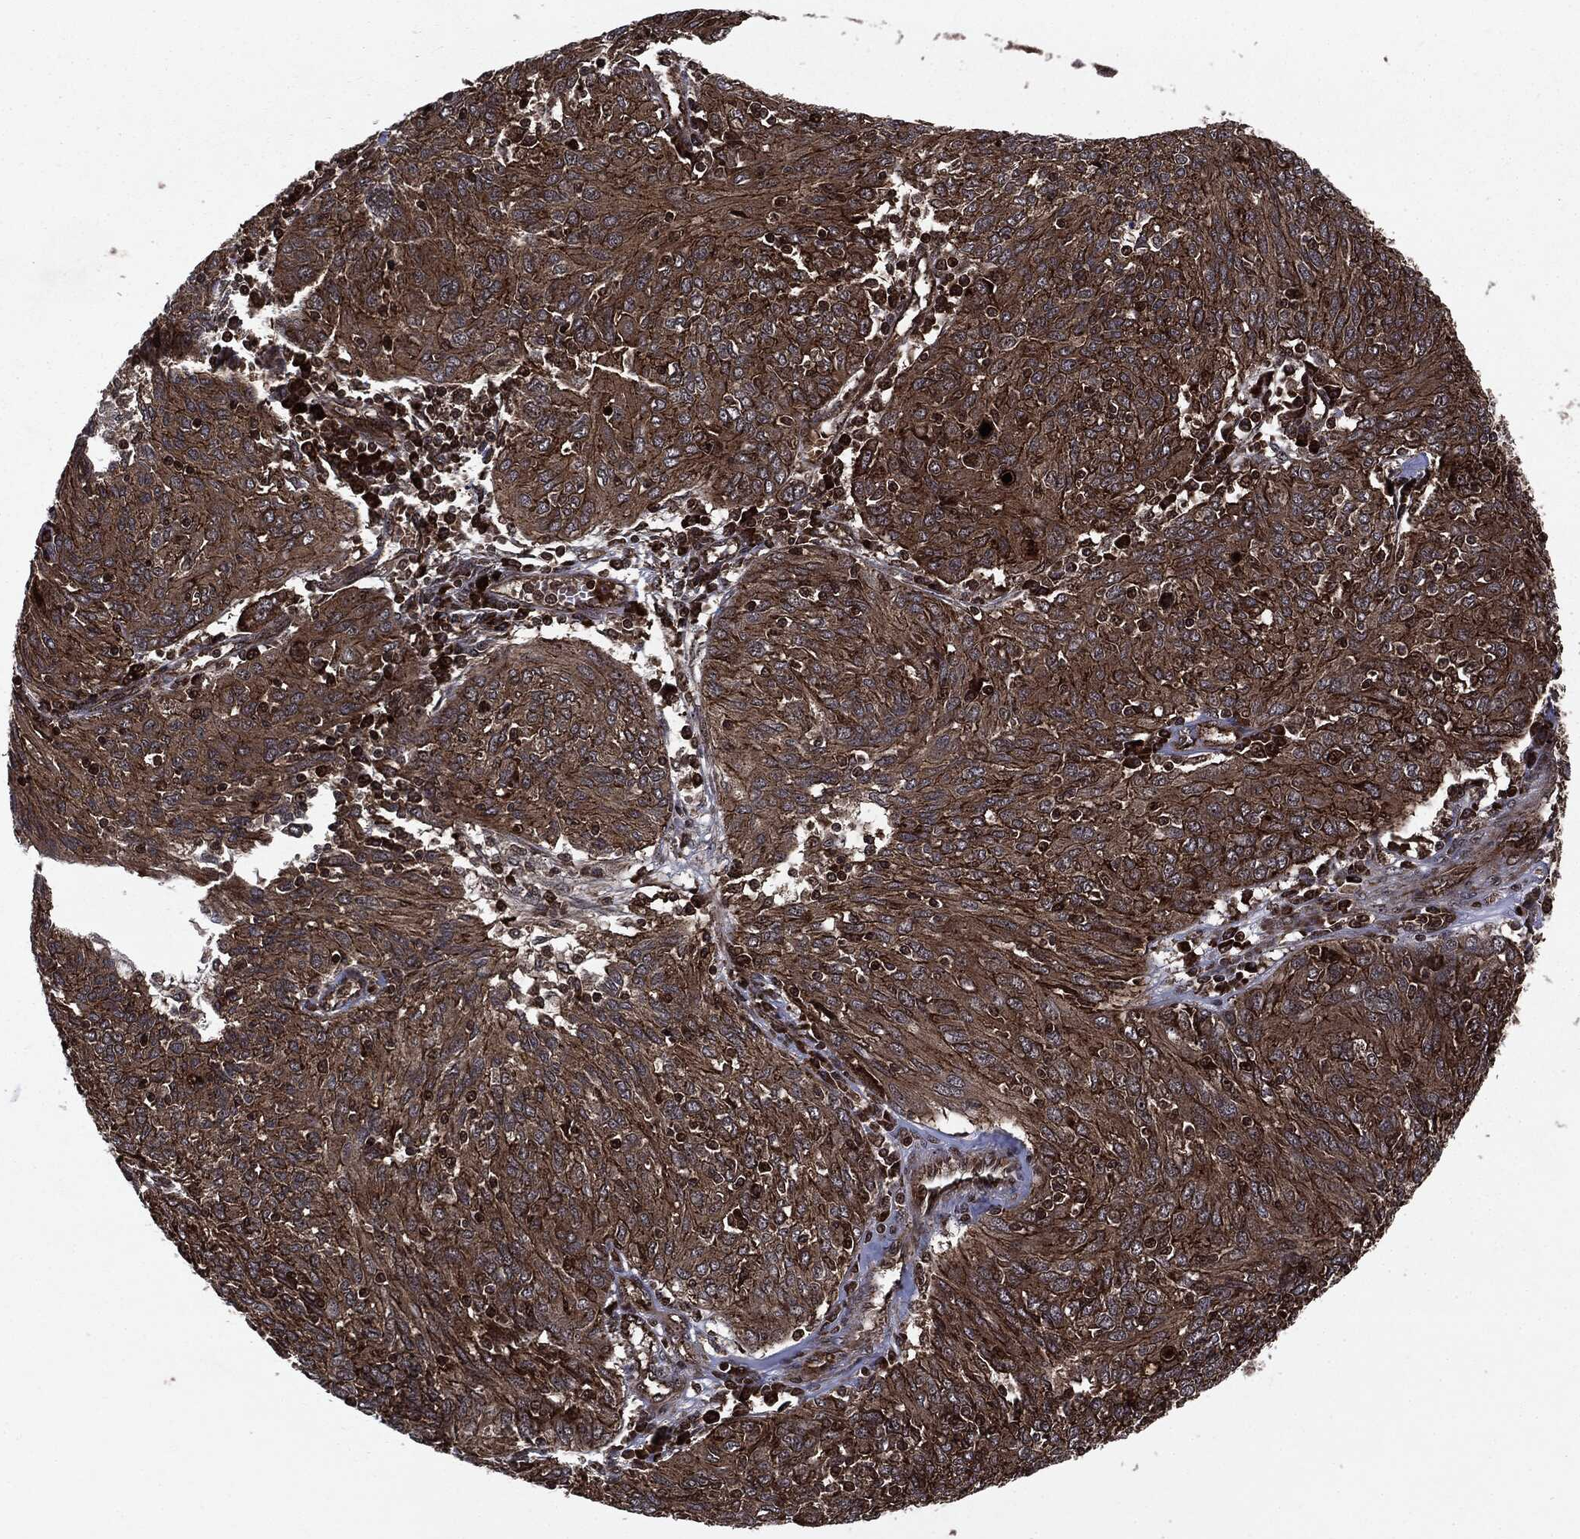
{"staining": {"intensity": "moderate", "quantity": ">75%", "location": "cytoplasmic/membranous"}, "tissue": "ovarian cancer", "cell_type": "Tumor cells", "image_type": "cancer", "snomed": [{"axis": "morphology", "description": "Carcinoma, endometroid"}, {"axis": "topography", "description": "Ovary"}], "caption": "IHC of human ovarian endometroid carcinoma shows medium levels of moderate cytoplasmic/membranous positivity in about >75% of tumor cells.", "gene": "CARD6", "patient": {"sex": "female", "age": 50}}